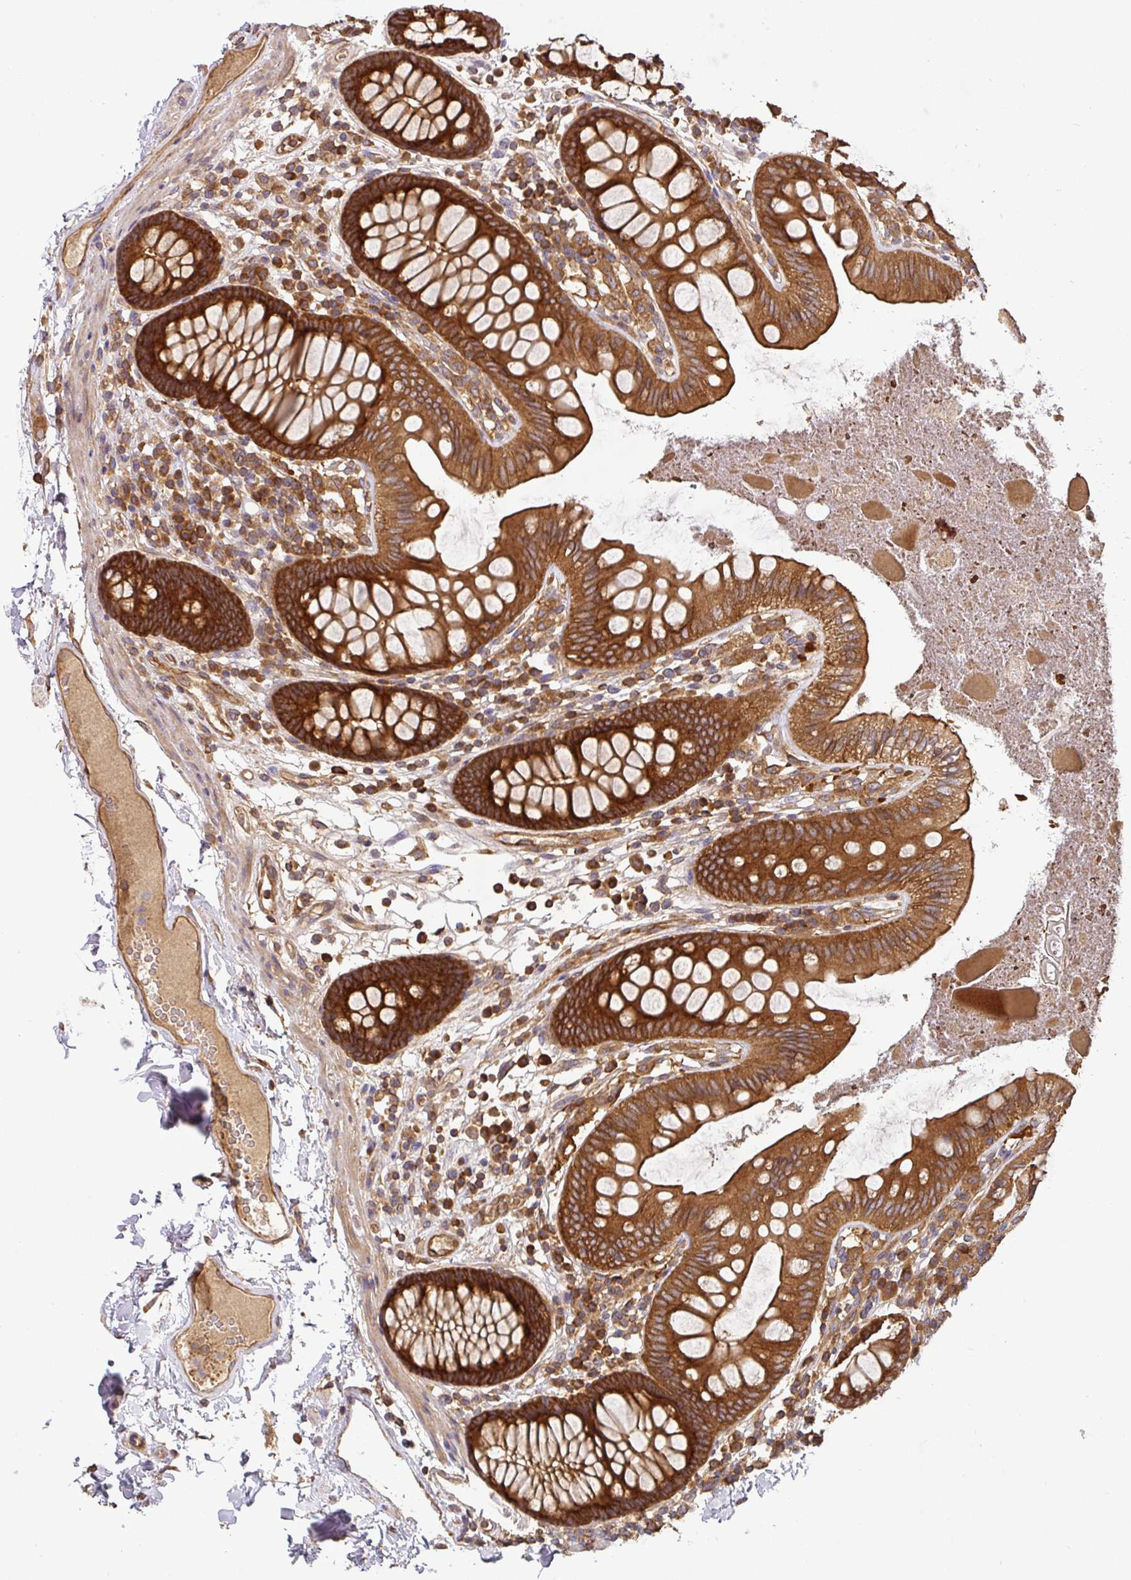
{"staining": {"intensity": "moderate", "quantity": ">75%", "location": "cytoplasmic/membranous"}, "tissue": "colon", "cell_type": "Endothelial cells", "image_type": "normal", "snomed": [{"axis": "morphology", "description": "Normal tissue, NOS"}, {"axis": "topography", "description": "Colon"}], "caption": "This is an image of IHC staining of unremarkable colon, which shows moderate positivity in the cytoplasmic/membranous of endothelial cells.", "gene": "GSPT1", "patient": {"sex": "male", "age": 84}}